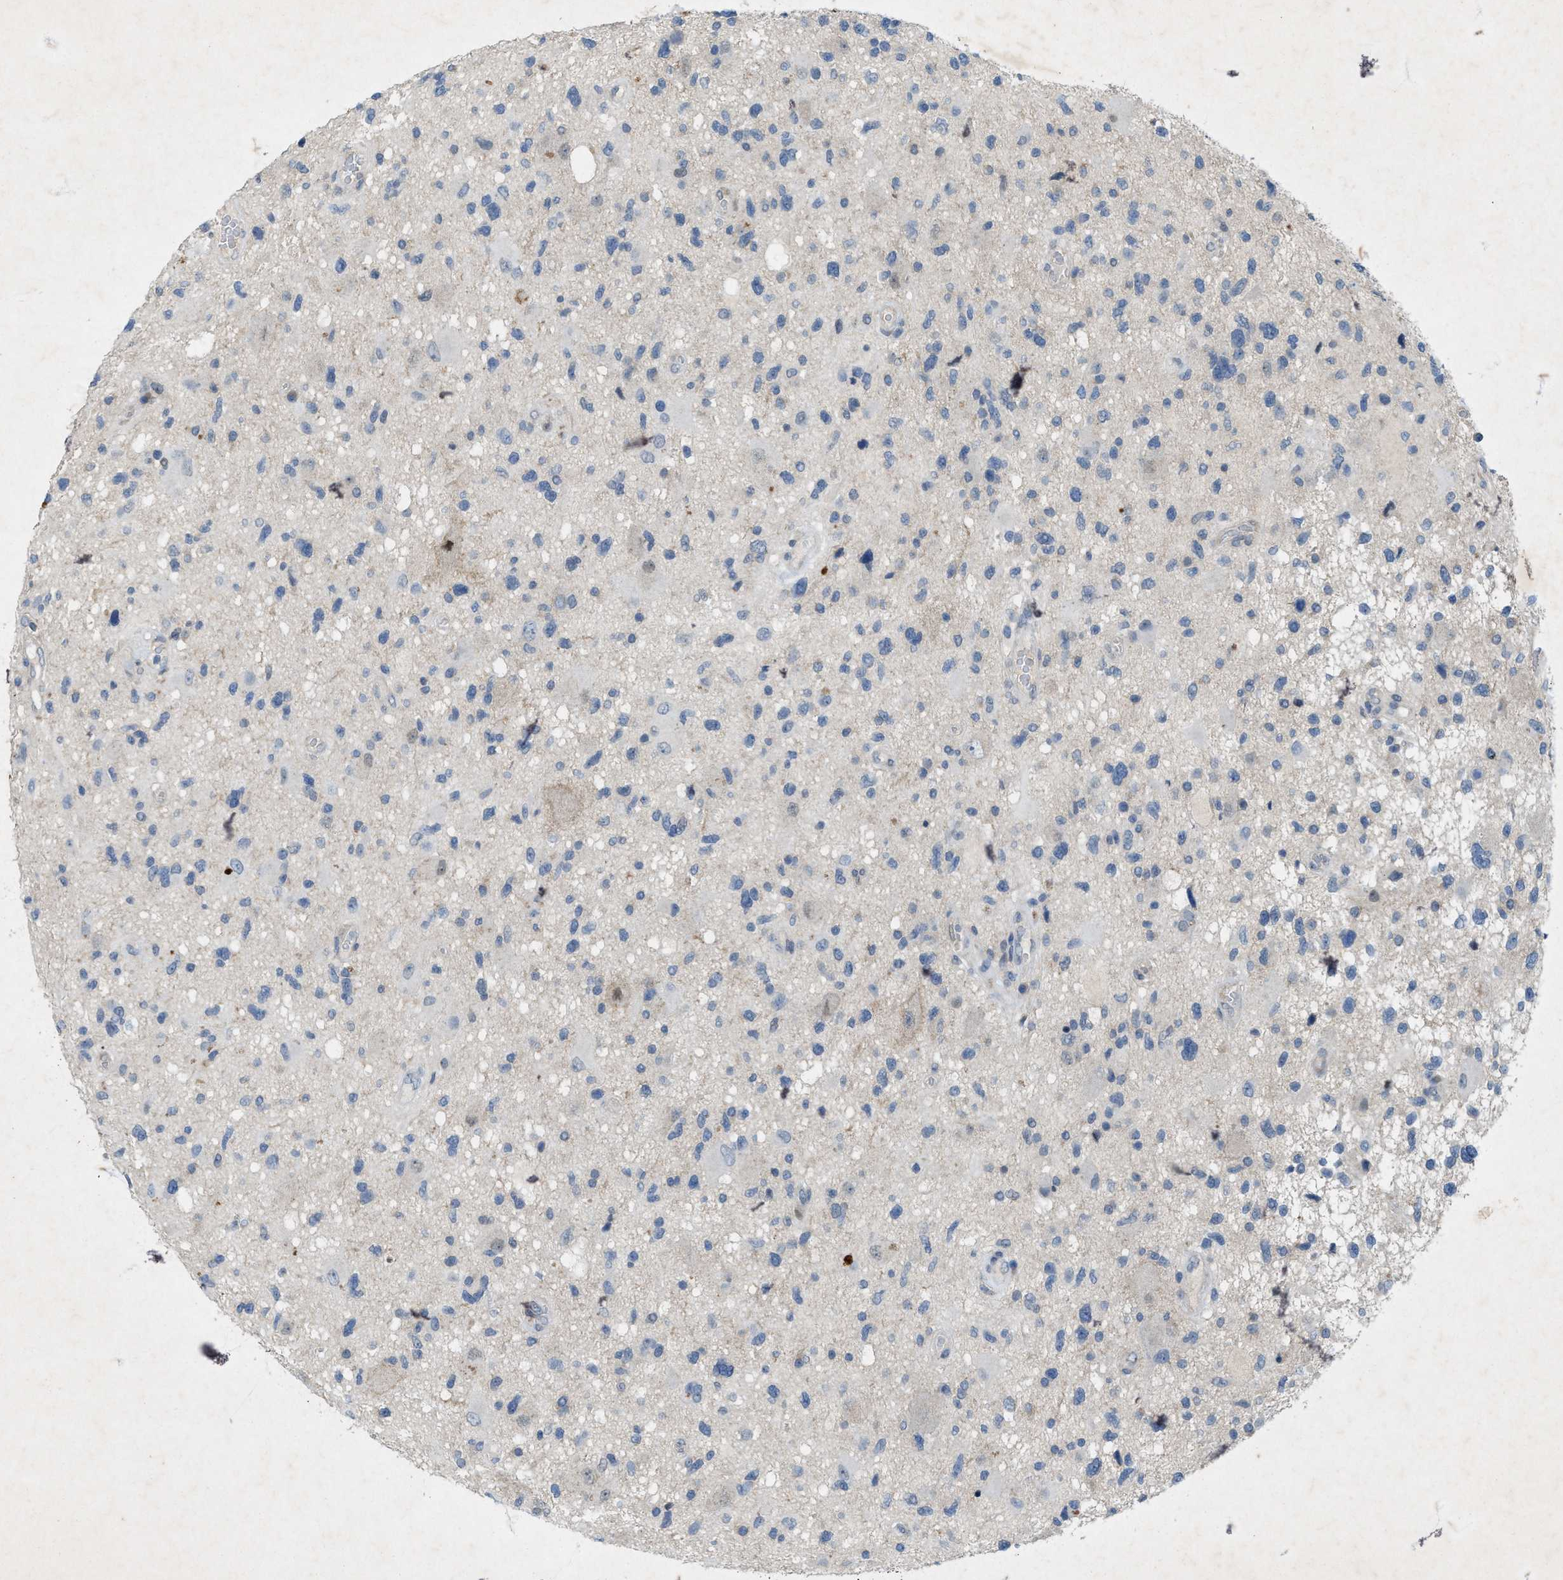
{"staining": {"intensity": "negative", "quantity": "none", "location": "none"}, "tissue": "glioma", "cell_type": "Tumor cells", "image_type": "cancer", "snomed": [{"axis": "morphology", "description": "Glioma, malignant, High grade"}, {"axis": "topography", "description": "Brain"}], "caption": "A histopathology image of human glioma is negative for staining in tumor cells.", "gene": "URGCP", "patient": {"sex": "male", "age": 33}}